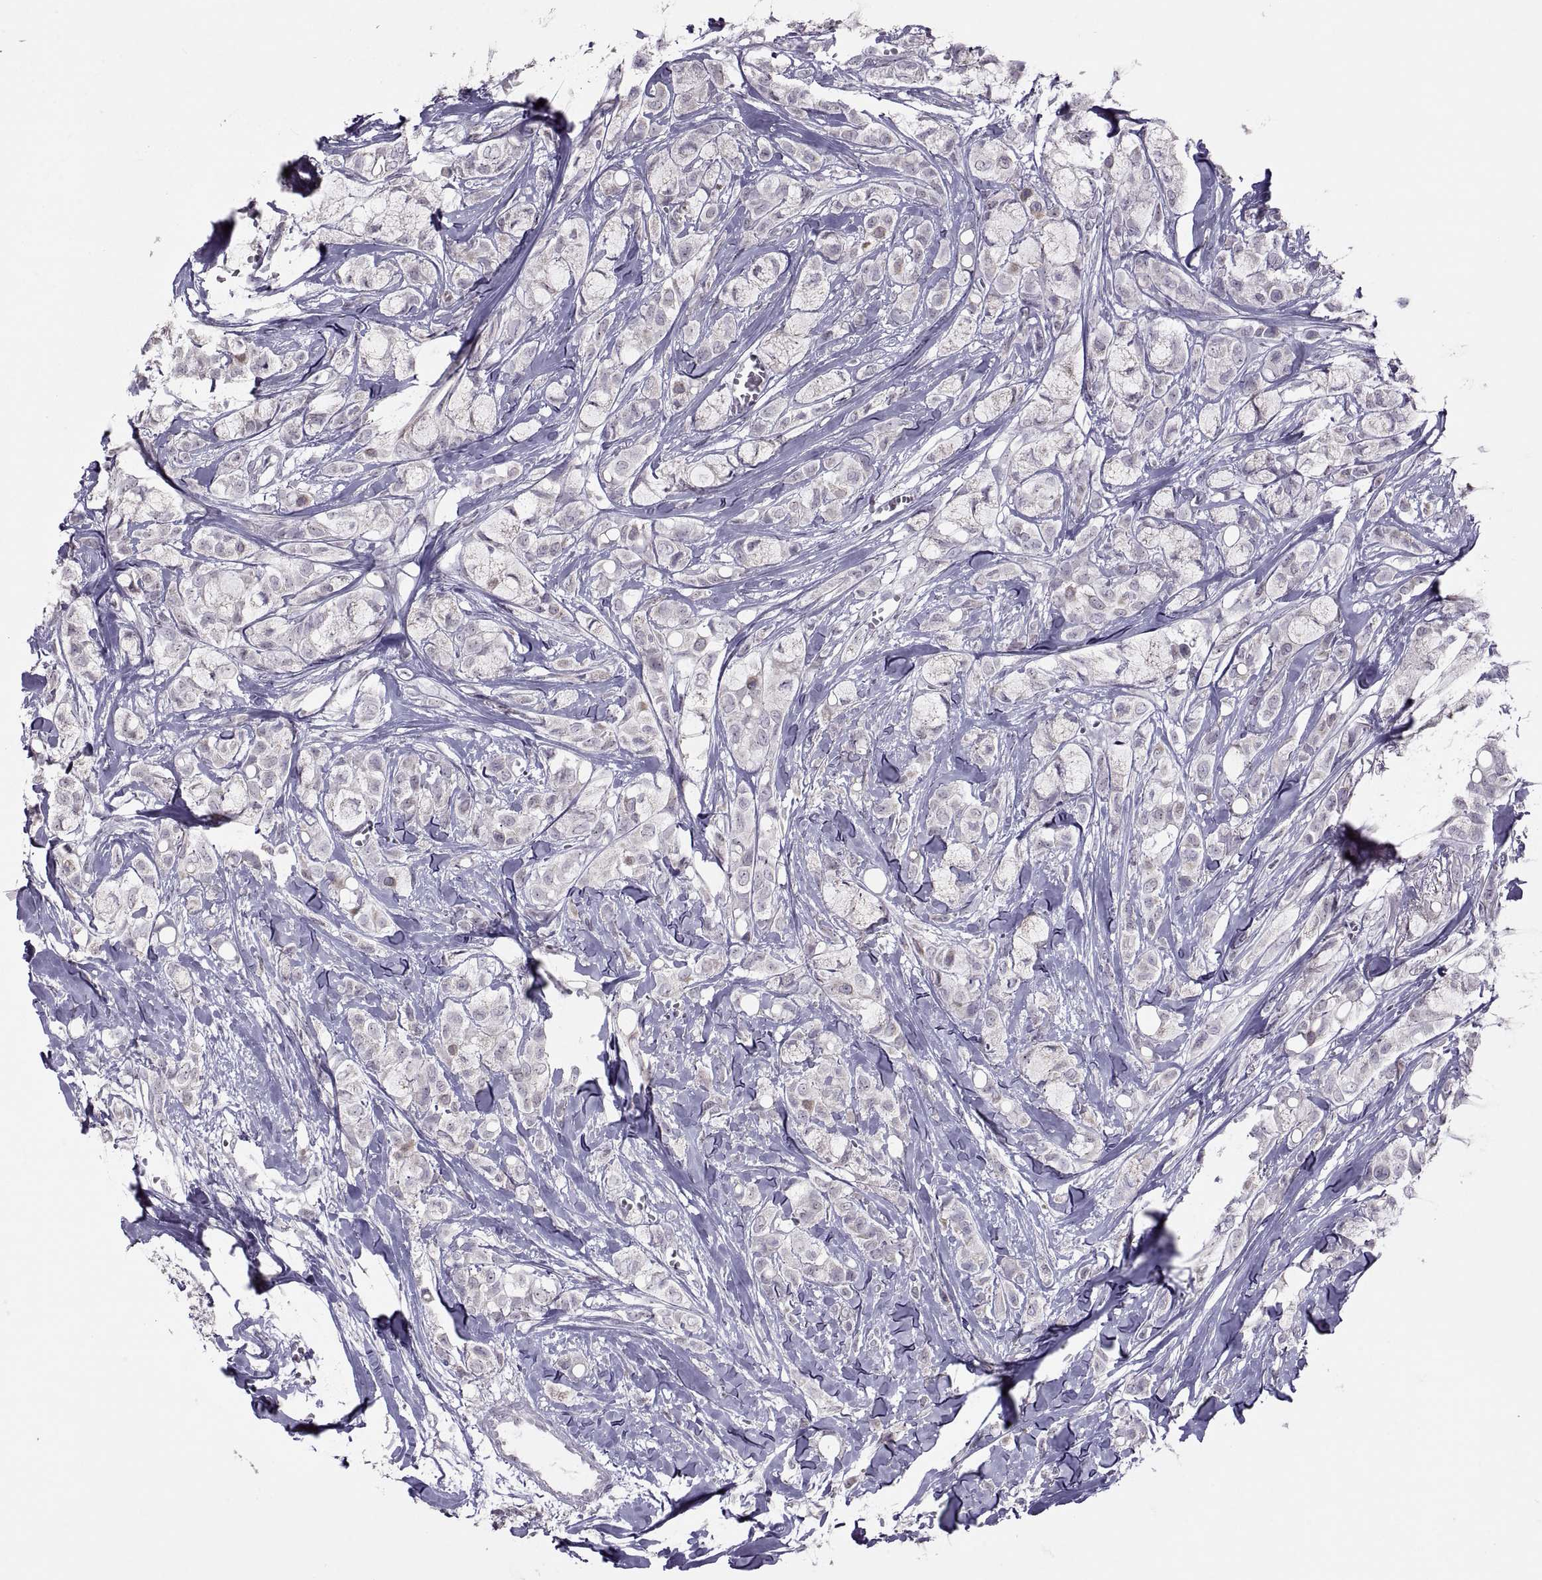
{"staining": {"intensity": "negative", "quantity": "none", "location": "none"}, "tissue": "breast cancer", "cell_type": "Tumor cells", "image_type": "cancer", "snomed": [{"axis": "morphology", "description": "Duct carcinoma"}, {"axis": "topography", "description": "Breast"}], "caption": "This is an immunohistochemistry (IHC) image of human breast cancer (infiltrating ductal carcinoma). There is no expression in tumor cells.", "gene": "ASIC2", "patient": {"sex": "female", "age": 85}}